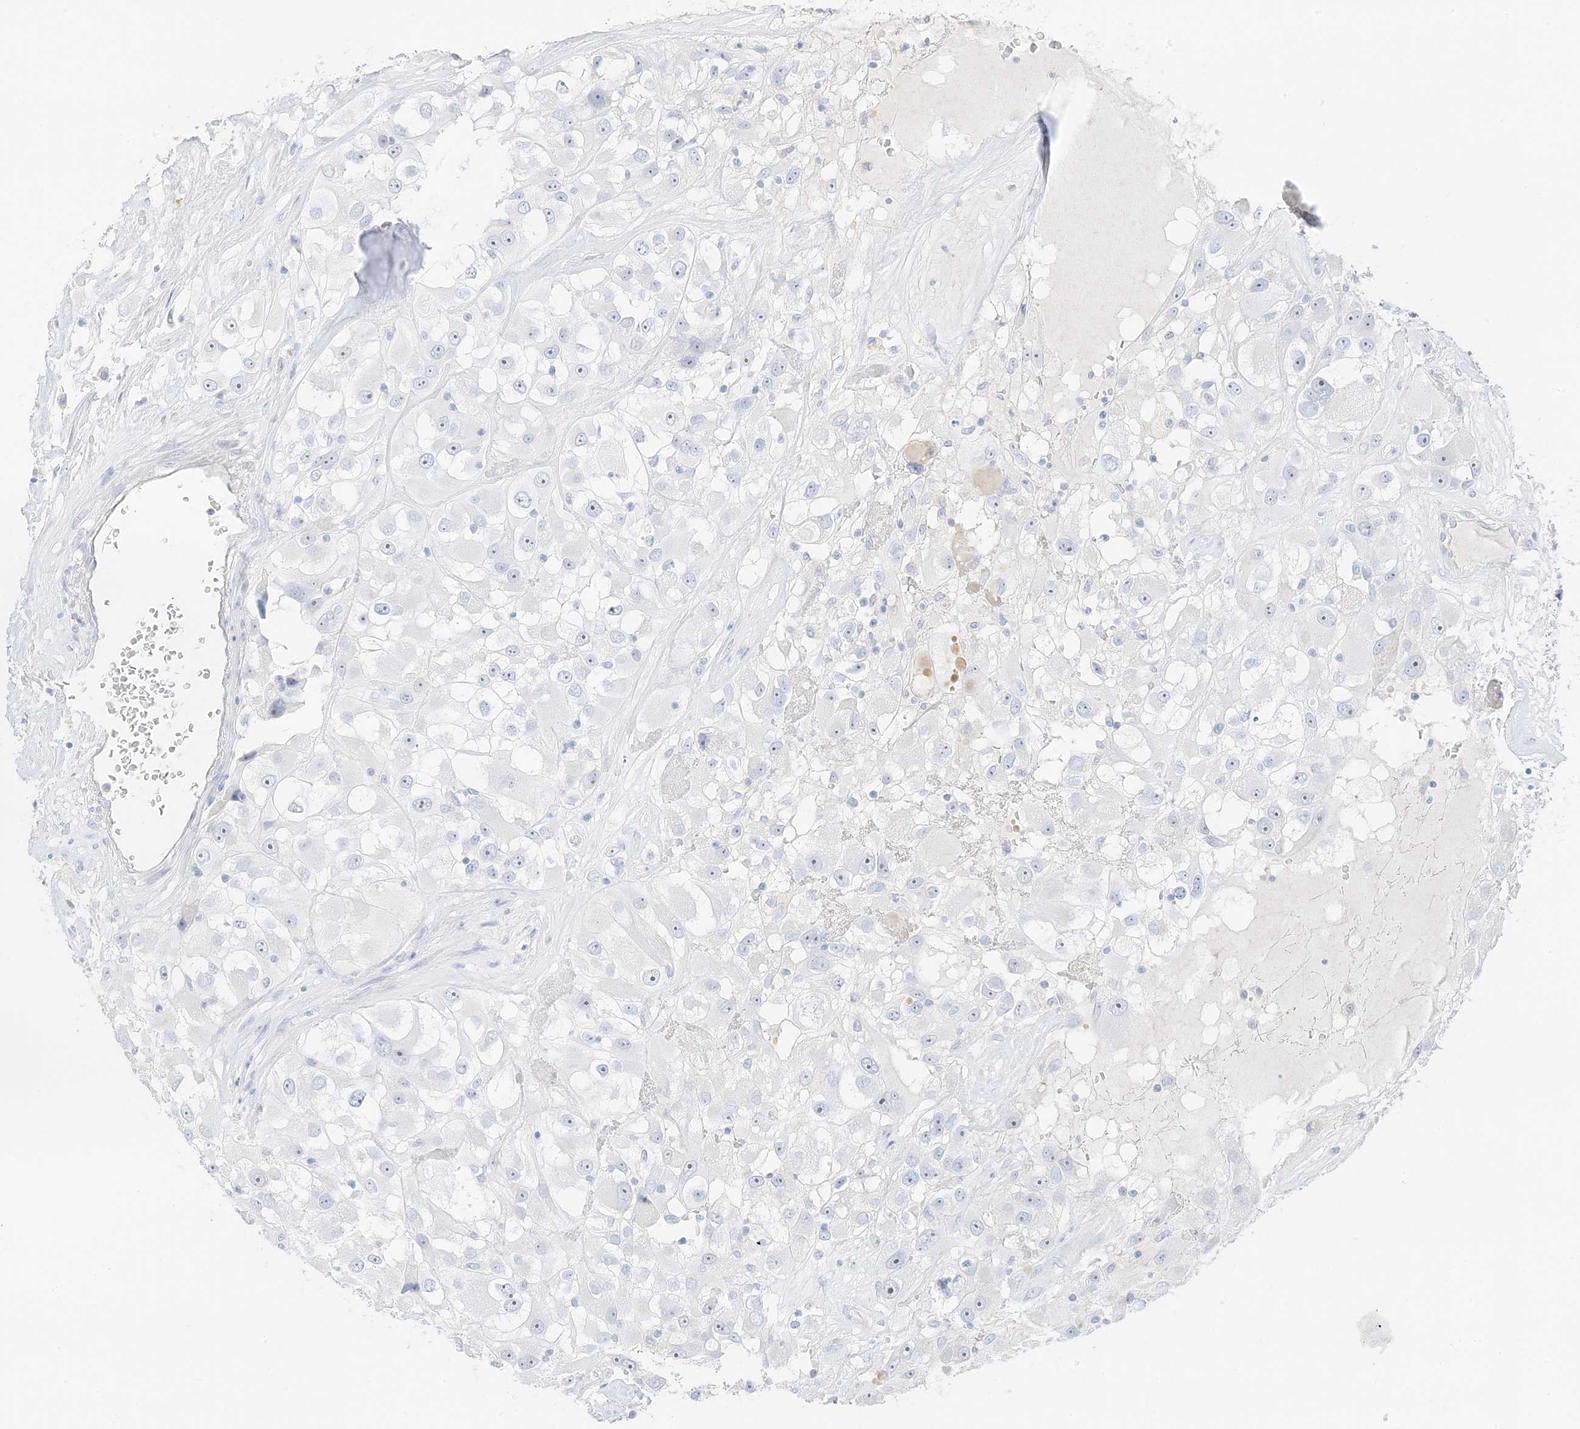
{"staining": {"intensity": "negative", "quantity": "none", "location": "none"}, "tissue": "renal cancer", "cell_type": "Tumor cells", "image_type": "cancer", "snomed": [{"axis": "morphology", "description": "Adenocarcinoma, NOS"}, {"axis": "topography", "description": "Kidney"}], "caption": "Protein analysis of renal adenocarcinoma reveals no significant positivity in tumor cells.", "gene": "ZBTB41", "patient": {"sex": "female", "age": 52}}